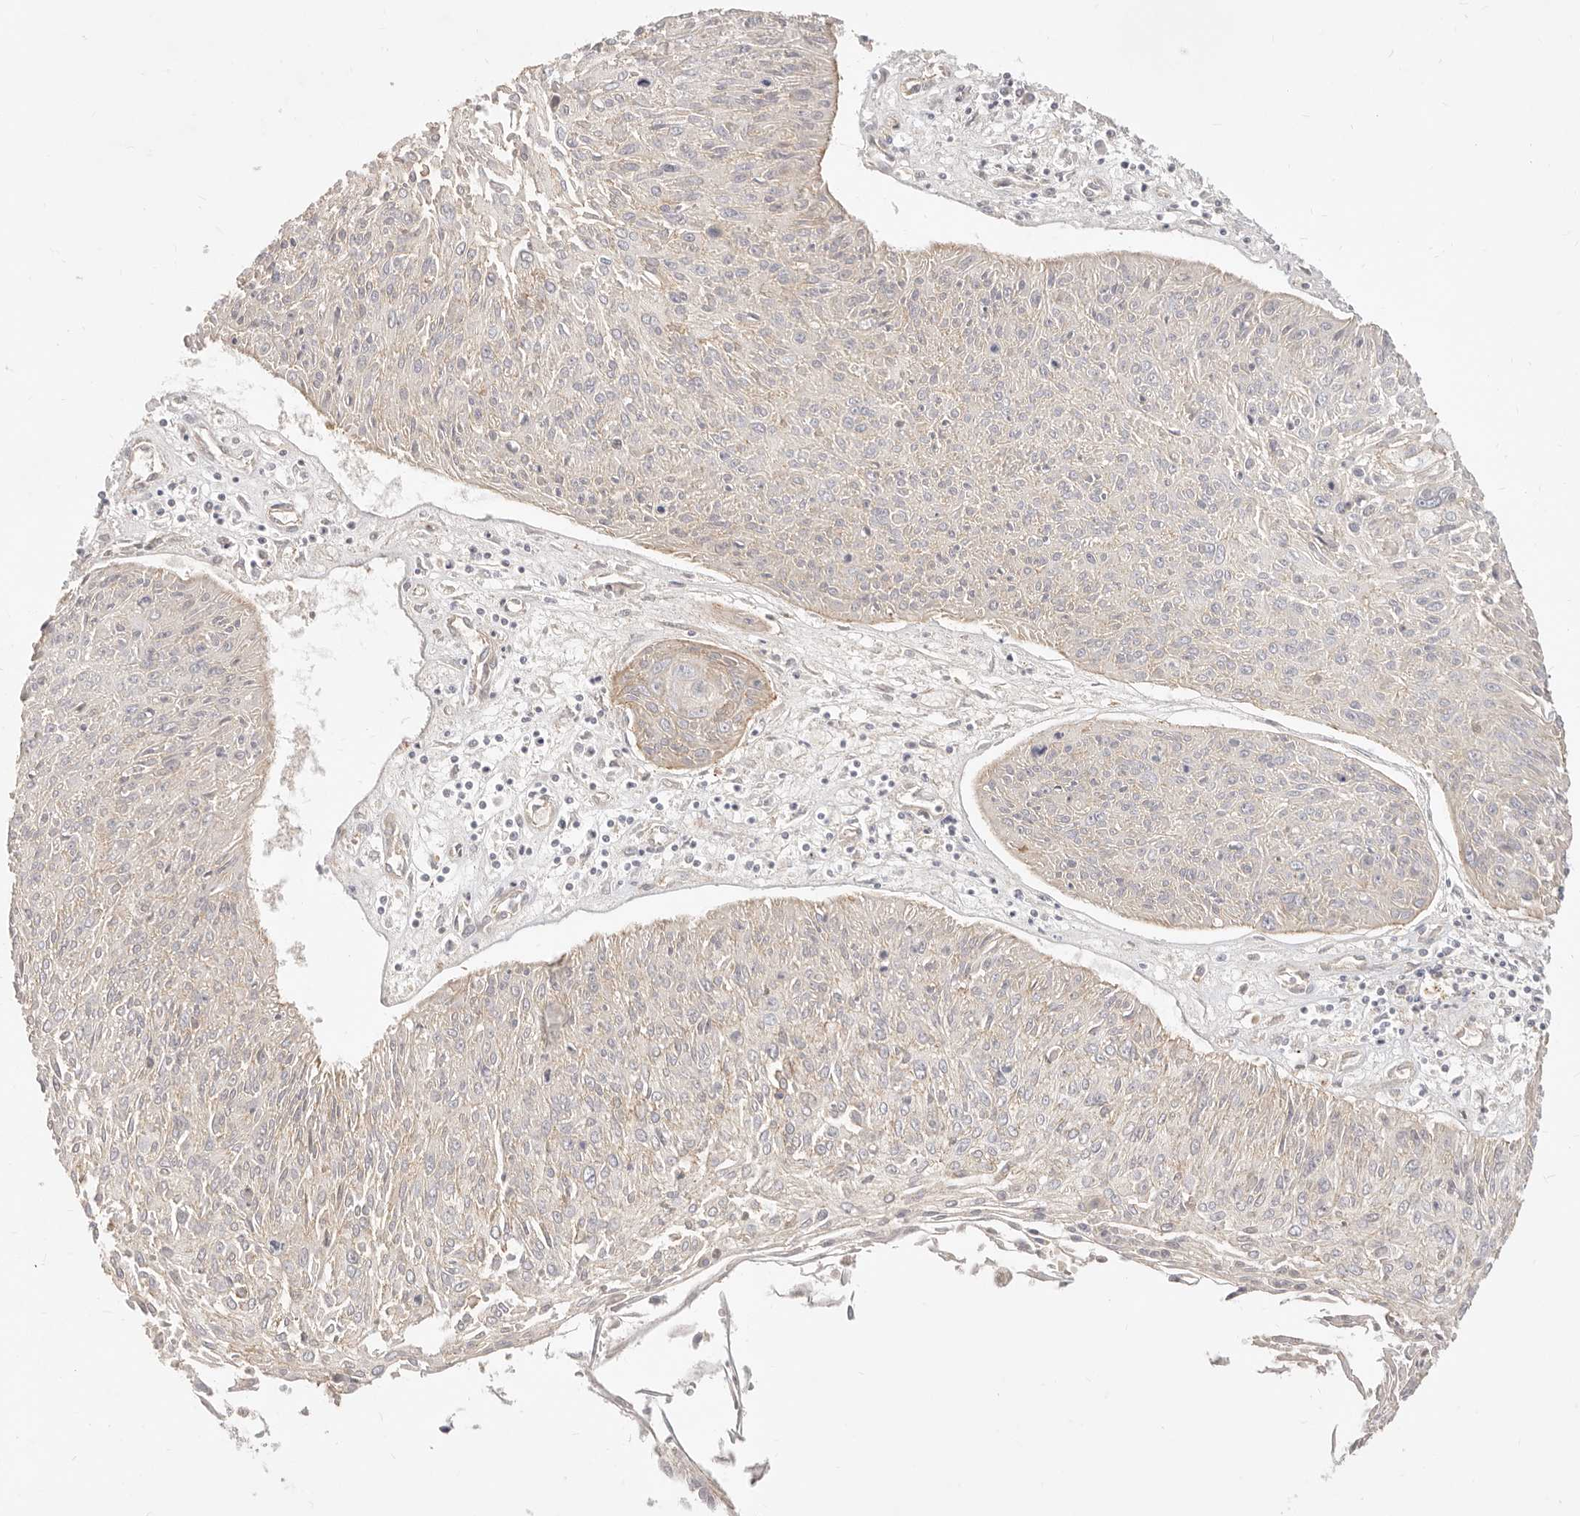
{"staining": {"intensity": "weak", "quantity": "<25%", "location": "cytoplasmic/membranous"}, "tissue": "cervical cancer", "cell_type": "Tumor cells", "image_type": "cancer", "snomed": [{"axis": "morphology", "description": "Squamous cell carcinoma, NOS"}, {"axis": "topography", "description": "Cervix"}], "caption": "A micrograph of human cervical cancer (squamous cell carcinoma) is negative for staining in tumor cells. (DAB (3,3'-diaminobenzidine) immunohistochemistry with hematoxylin counter stain).", "gene": "UBXN10", "patient": {"sex": "female", "age": 51}}